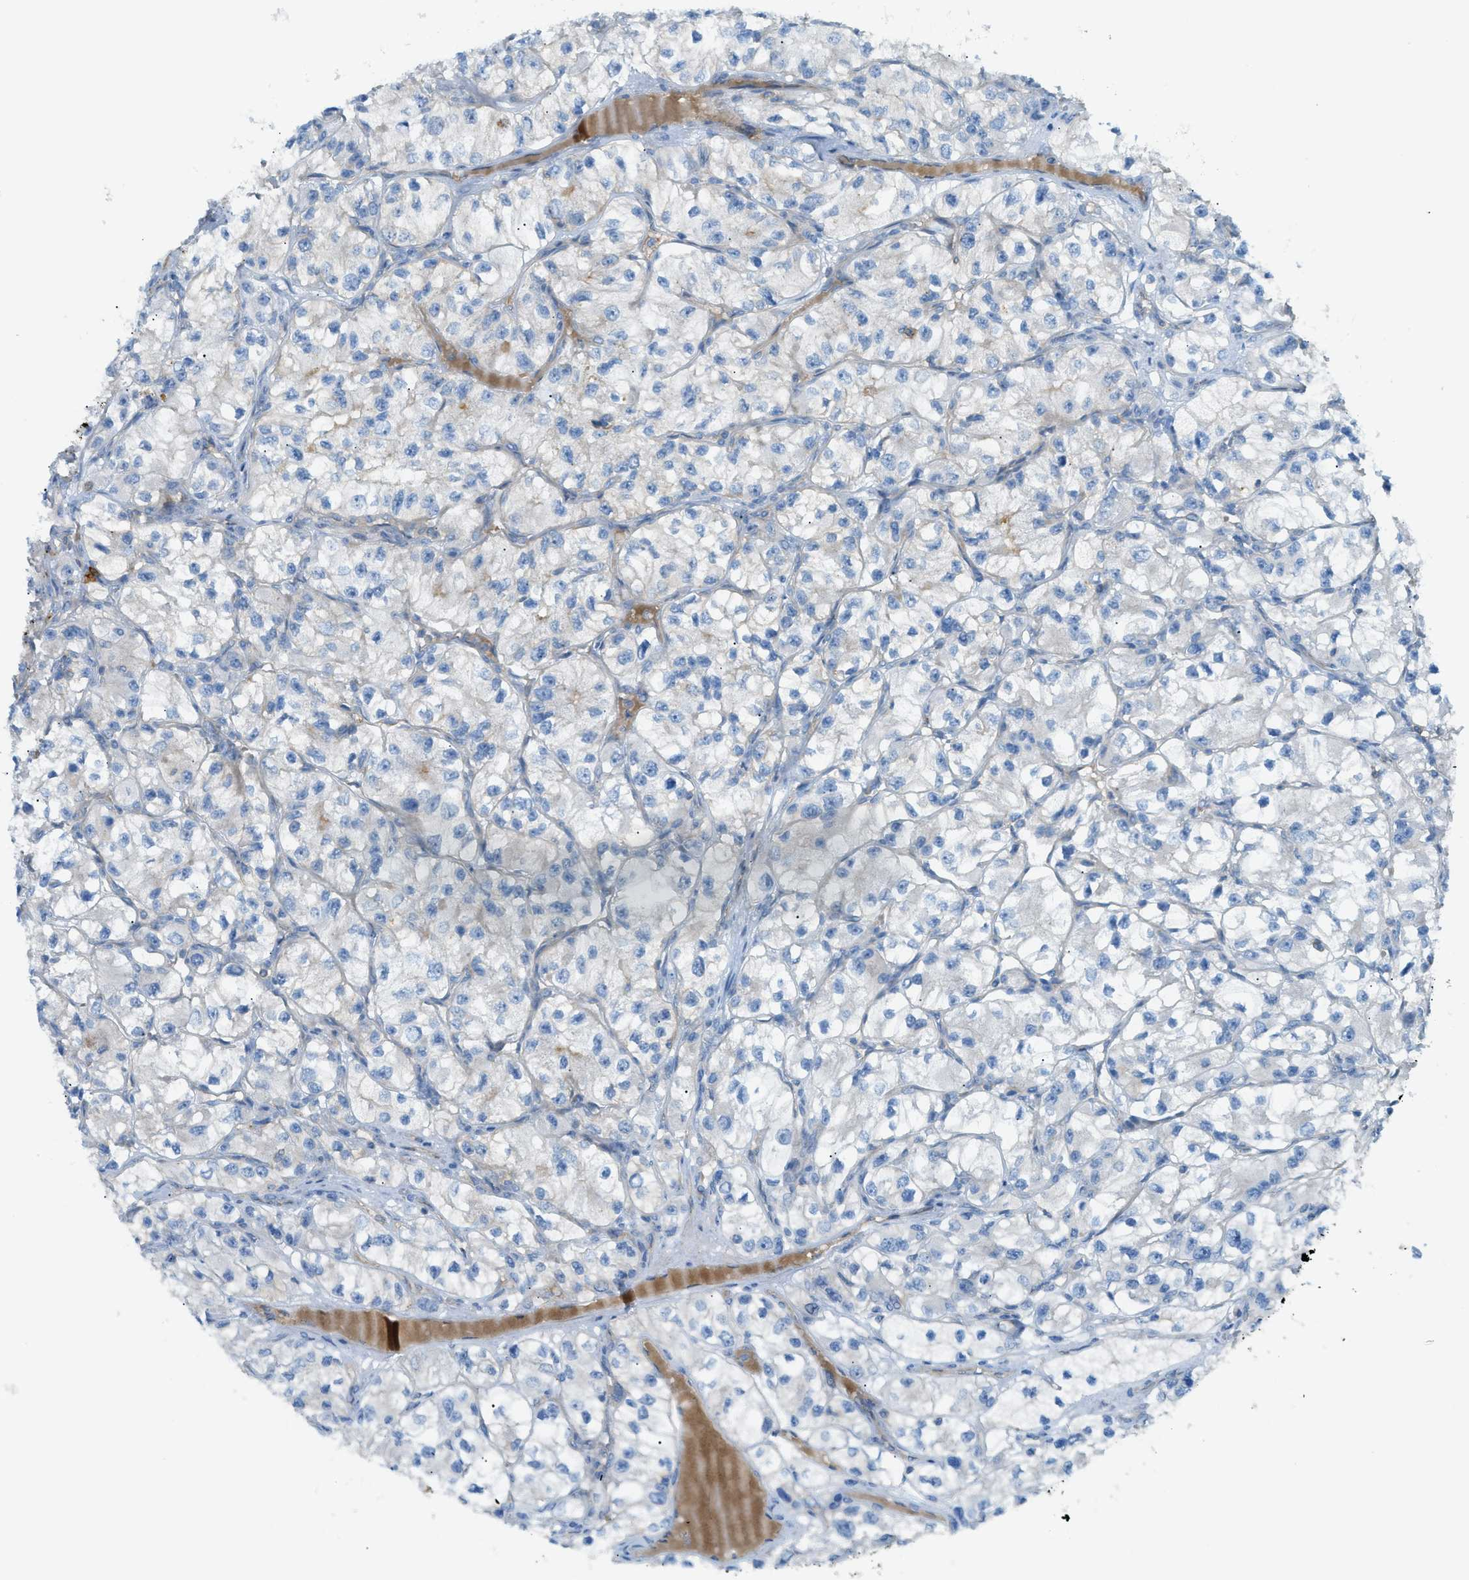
{"staining": {"intensity": "weak", "quantity": "<25%", "location": "cytoplasmic/membranous"}, "tissue": "renal cancer", "cell_type": "Tumor cells", "image_type": "cancer", "snomed": [{"axis": "morphology", "description": "Adenocarcinoma, NOS"}, {"axis": "topography", "description": "Kidney"}], "caption": "The image exhibits no staining of tumor cells in adenocarcinoma (renal). Brightfield microscopy of immunohistochemistry stained with DAB (3,3'-diaminobenzidine) (brown) and hematoxylin (blue), captured at high magnification.", "gene": "GRK6", "patient": {"sex": "female", "age": 57}}